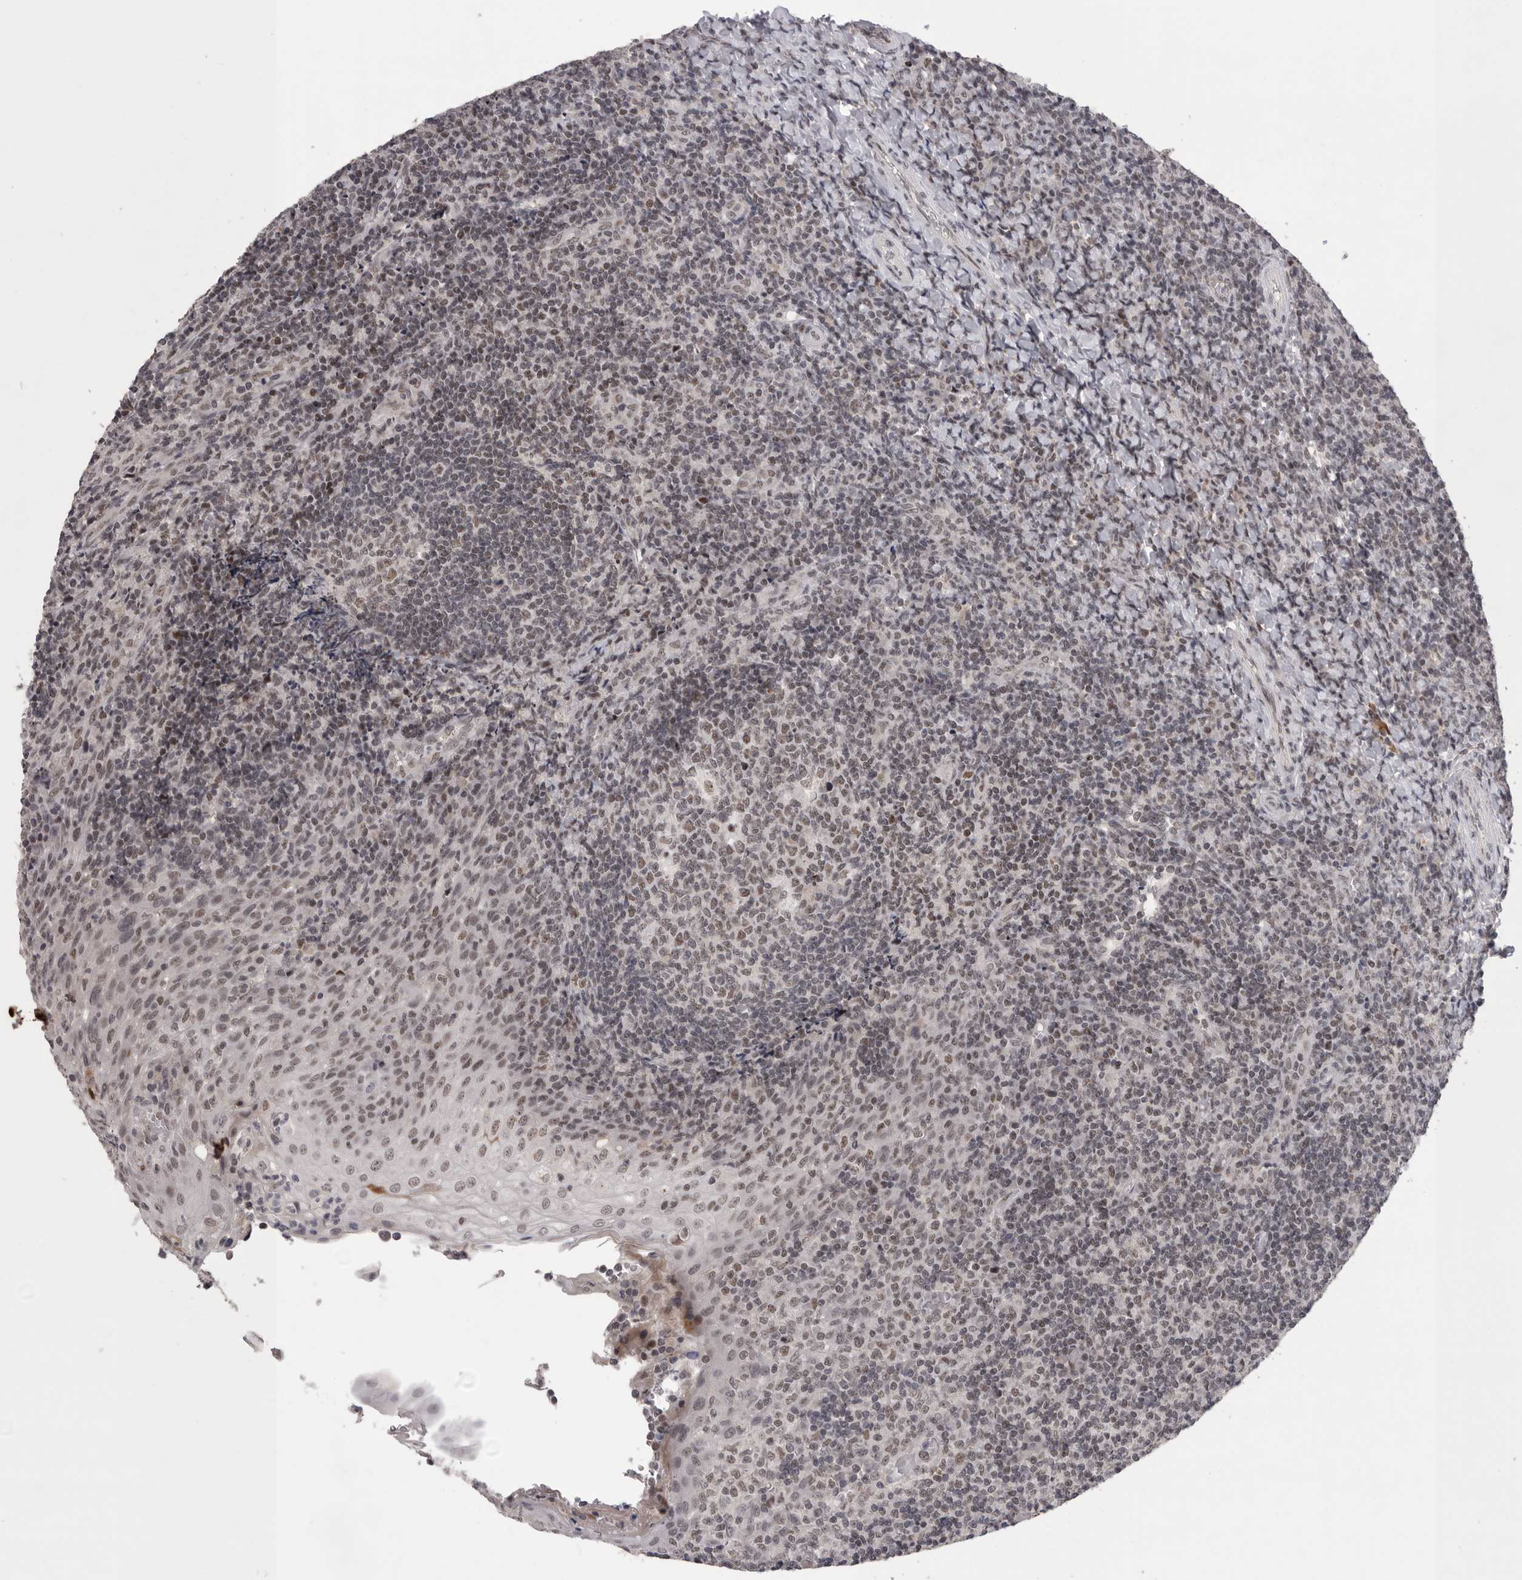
{"staining": {"intensity": "weak", "quantity": ">75%", "location": "nuclear"}, "tissue": "tonsil", "cell_type": "Germinal center cells", "image_type": "normal", "snomed": [{"axis": "morphology", "description": "Normal tissue, NOS"}, {"axis": "topography", "description": "Tonsil"}], "caption": "Human tonsil stained for a protein (brown) reveals weak nuclear positive positivity in about >75% of germinal center cells.", "gene": "POU5F1", "patient": {"sex": "female", "age": 19}}